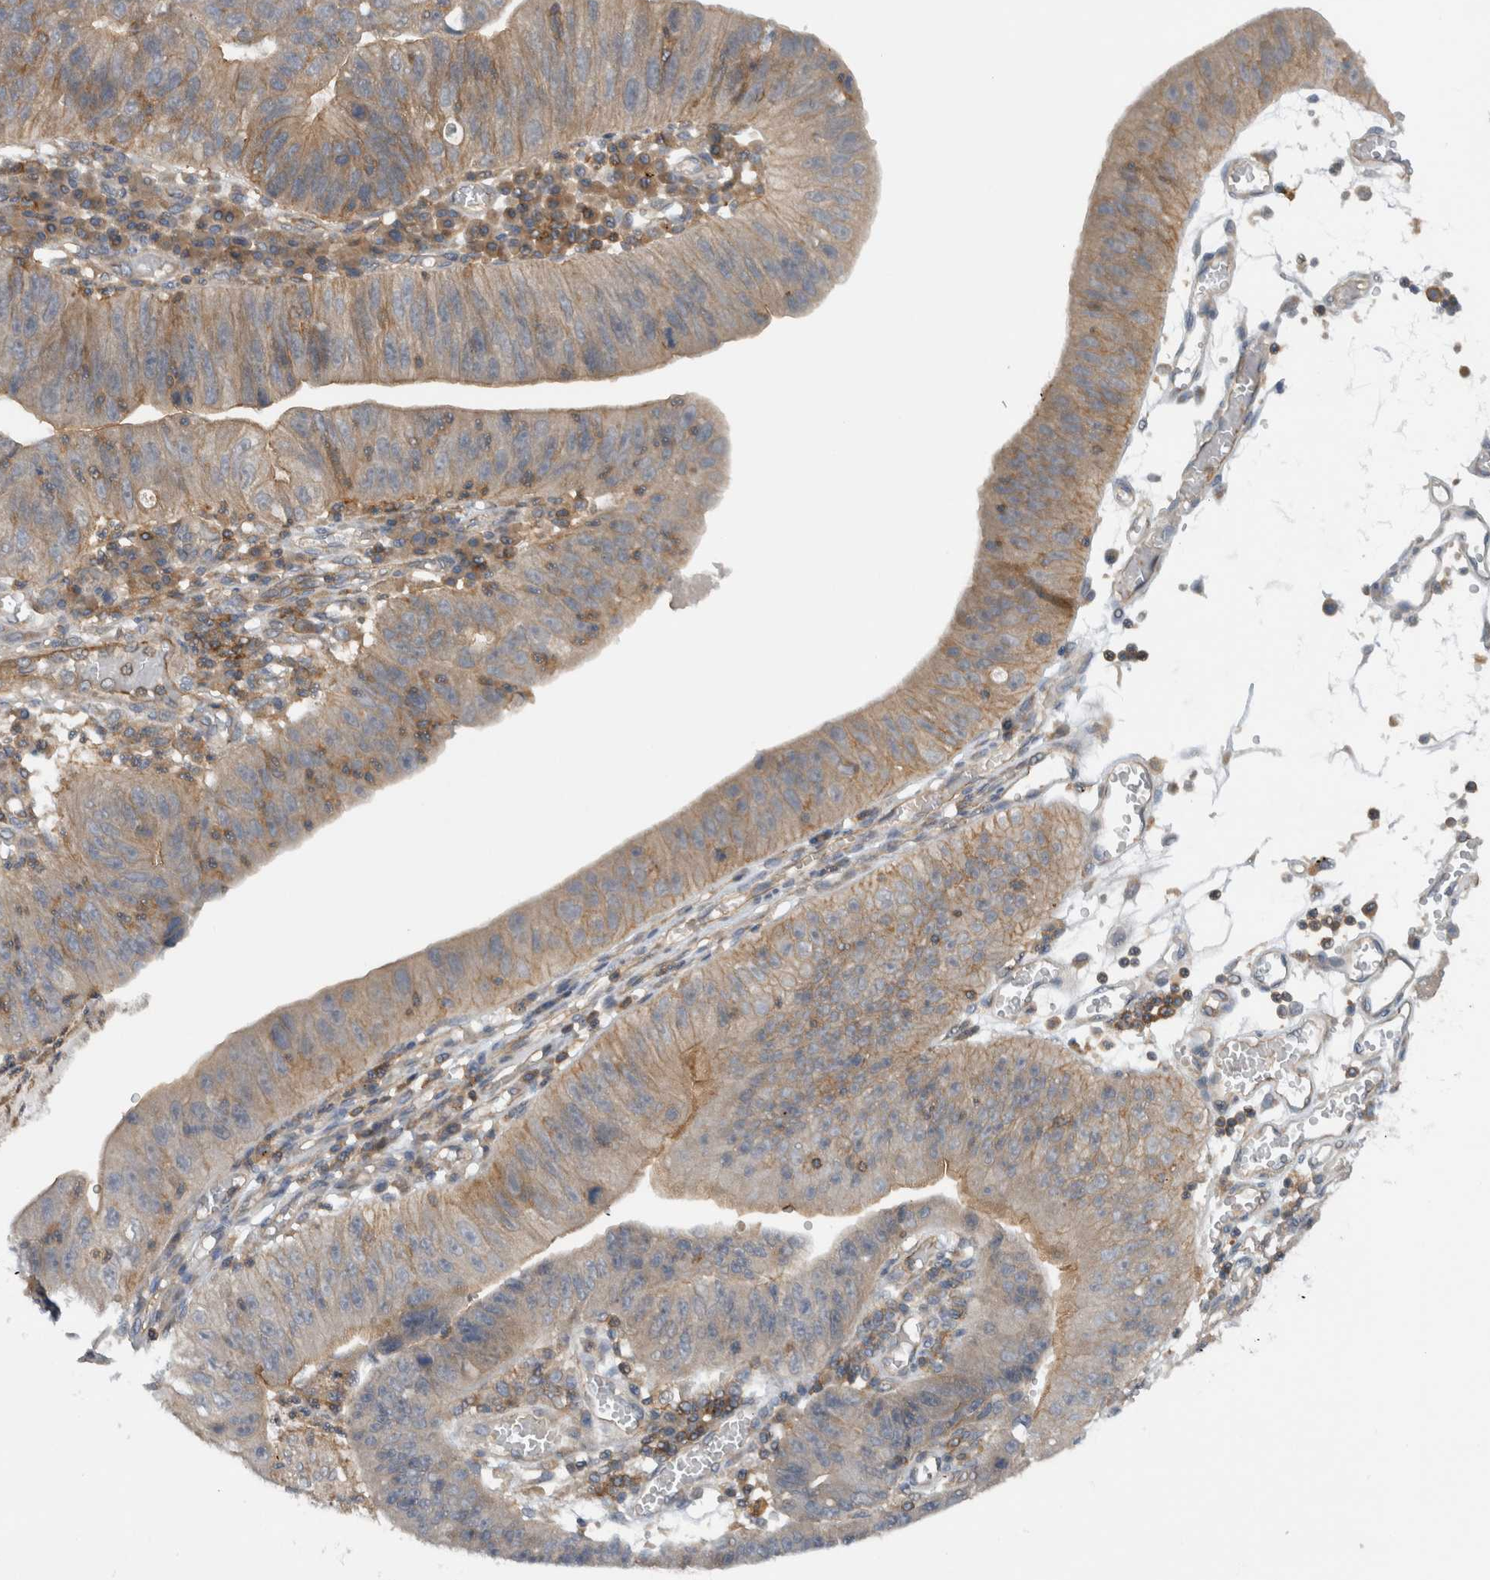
{"staining": {"intensity": "moderate", "quantity": "25%-75%", "location": "cytoplasmic/membranous"}, "tissue": "stomach cancer", "cell_type": "Tumor cells", "image_type": "cancer", "snomed": [{"axis": "morphology", "description": "Adenocarcinoma, NOS"}, {"axis": "topography", "description": "Stomach"}], "caption": "A high-resolution histopathology image shows immunohistochemistry (IHC) staining of stomach adenocarcinoma, which shows moderate cytoplasmic/membranous expression in about 25%-75% of tumor cells.", "gene": "SCARA5", "patient": {"sex": "male", "age": 59}}